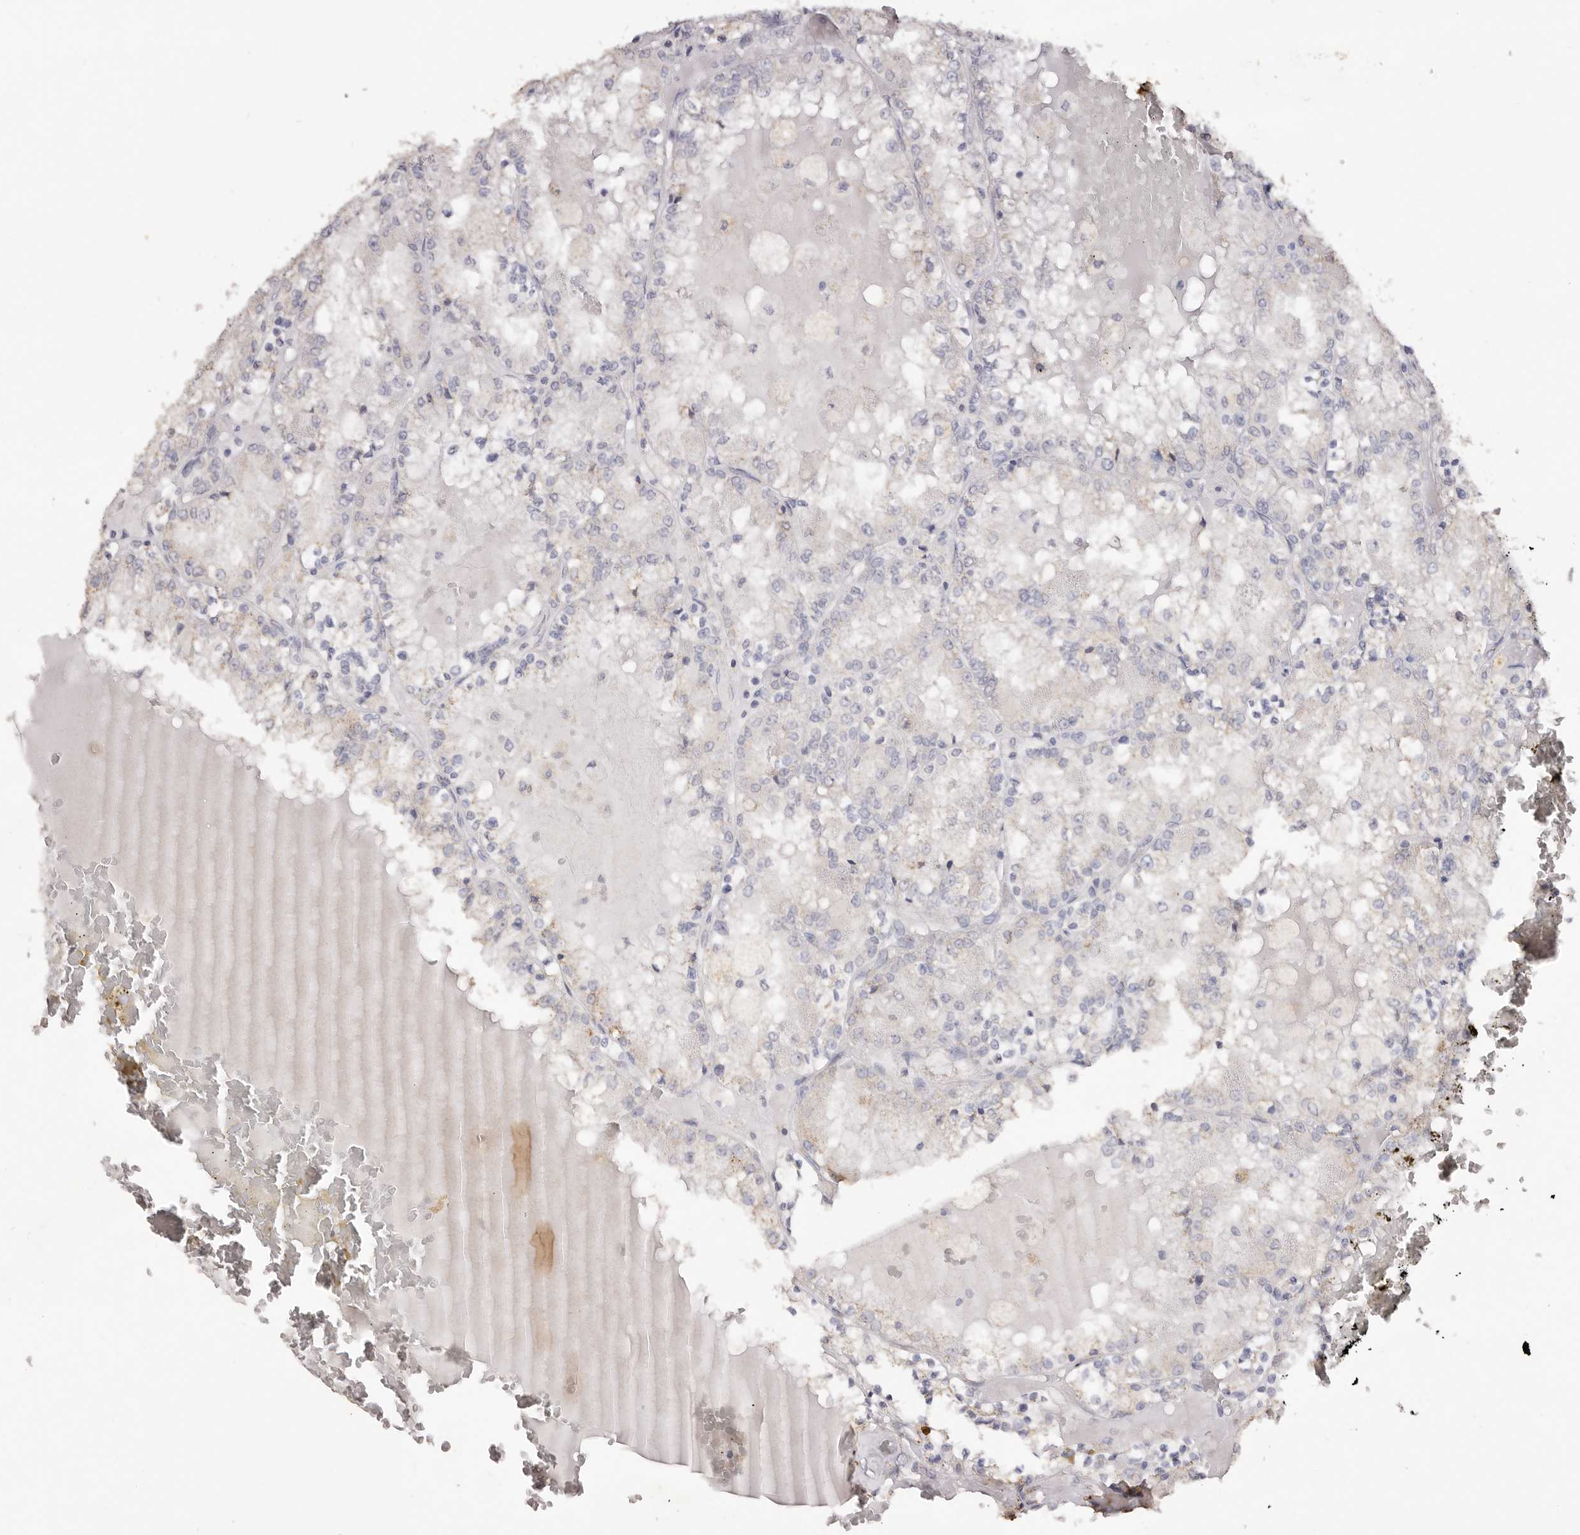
{"staining": {"intensity": "weak", "quantity": "<25%", "location": "cytoplasmic/membranous"}, "tissue": "renal cancer", "cell_type": "Tumor cells", "image_type": "cancer", "snomed": [{"axis": "morphology", "description": "Adenocarcinoma, NOS"}, {"axis": "topography", "description": "Kidney"}], "caption": "This photomicrograph is of renal cancer stained with immunohistochemistry to label a protein in brown with the nuclei are counter-stained blue. There is no staining in tumor cells.", "gene": "LGALS7B", "patient": {"sex": "female", "age": 56}}